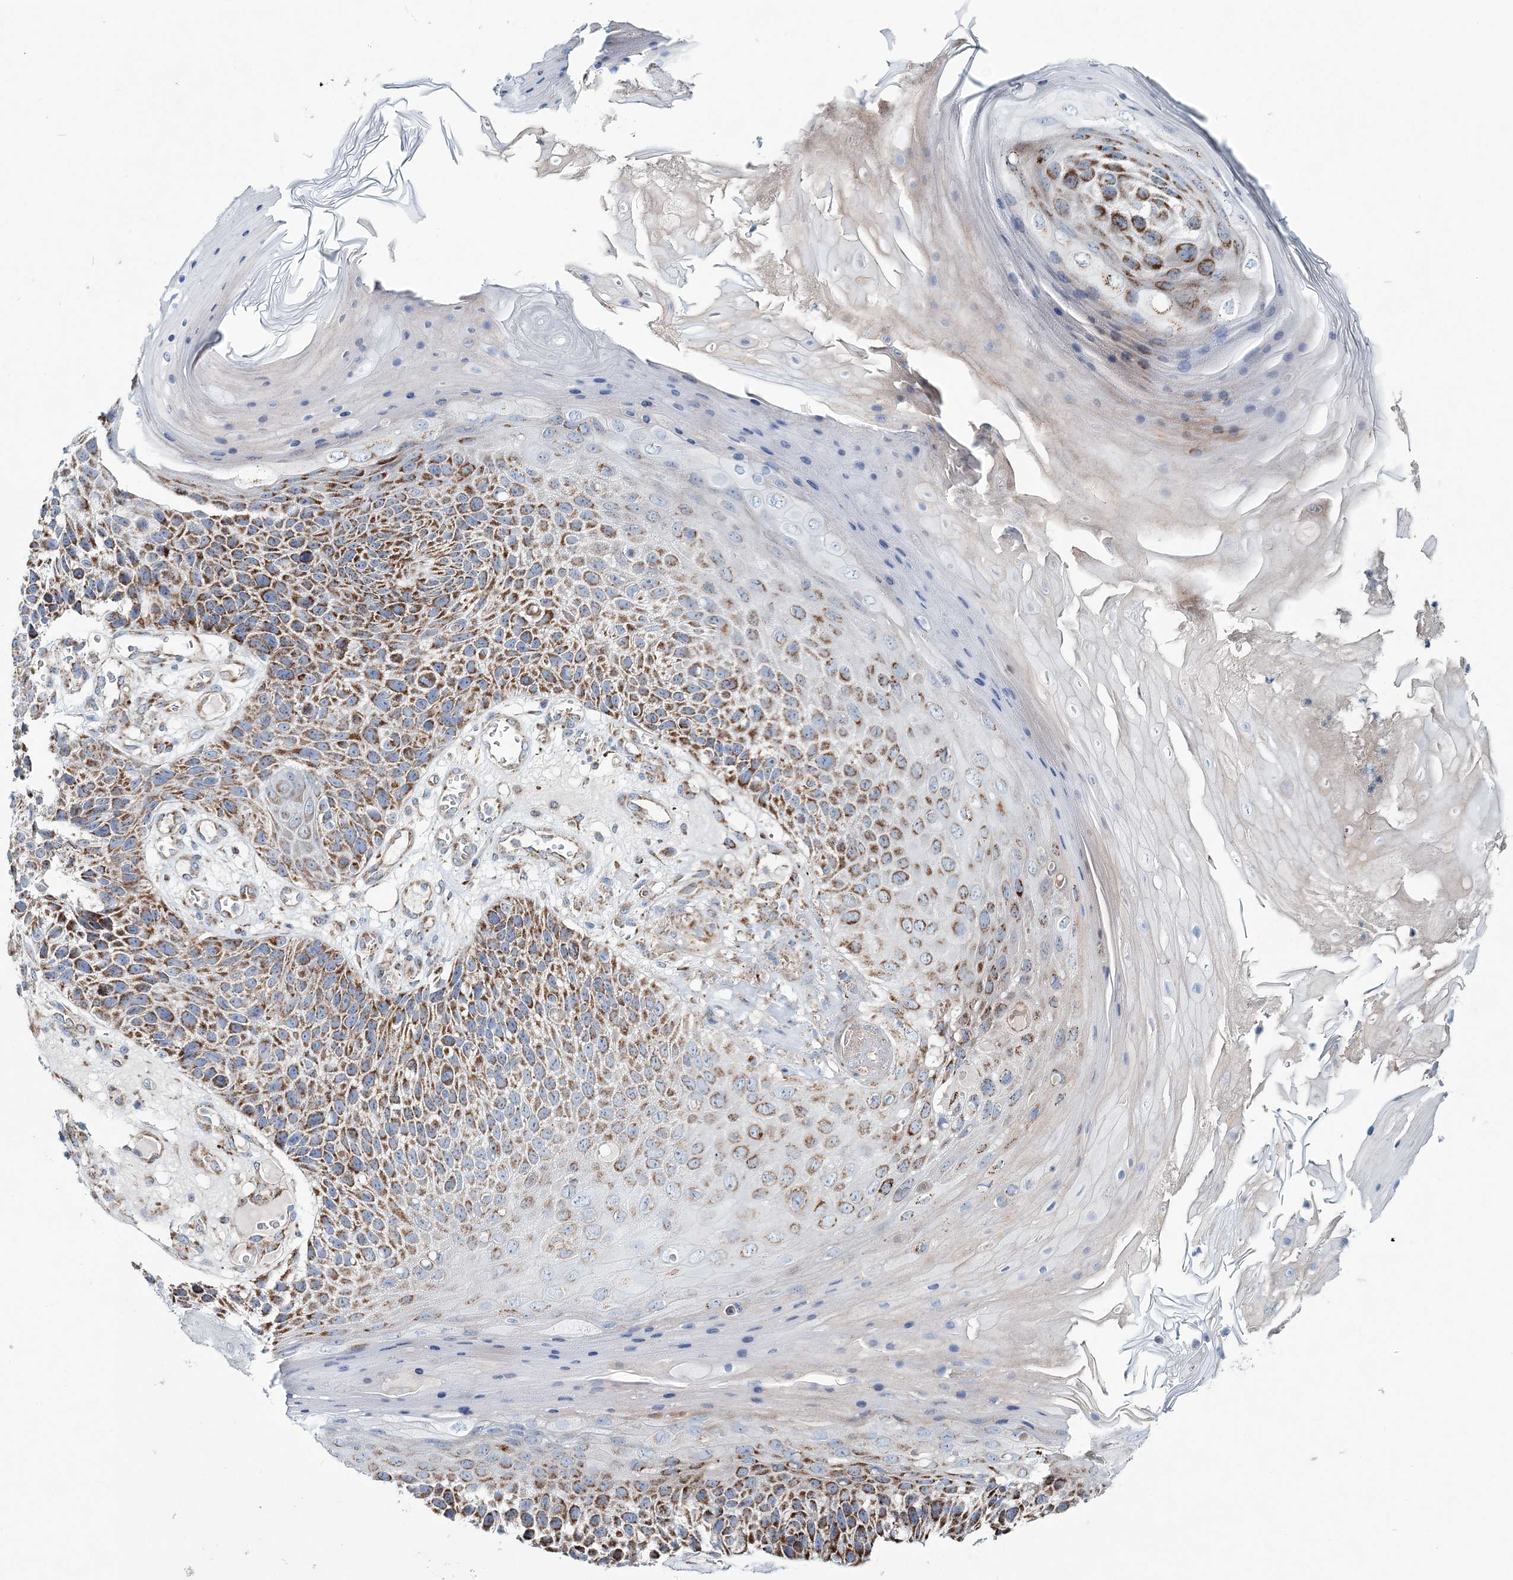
{"staining": {"intensity": "strong", "quantity": ">75%", "location": "cytoplasmic/membranous"}, "tissue": "skin cancer", "cell_type": "Tumor cells", "image_type": "cancer", "snomed": [{"axis": "morphology", "description": "Squamous cell carcinoma, NOS"}, {"axis": "topography", "description": "Skin"}], "caption": "This is an image of immunohistochemistry staining of squamous cell carcinoma (skin), which shows strong staining in the cytoplasmic/membranous of tumor cells.", "gene": "ARHGAP6", "patient": {"sex": "female", "age": 88}}